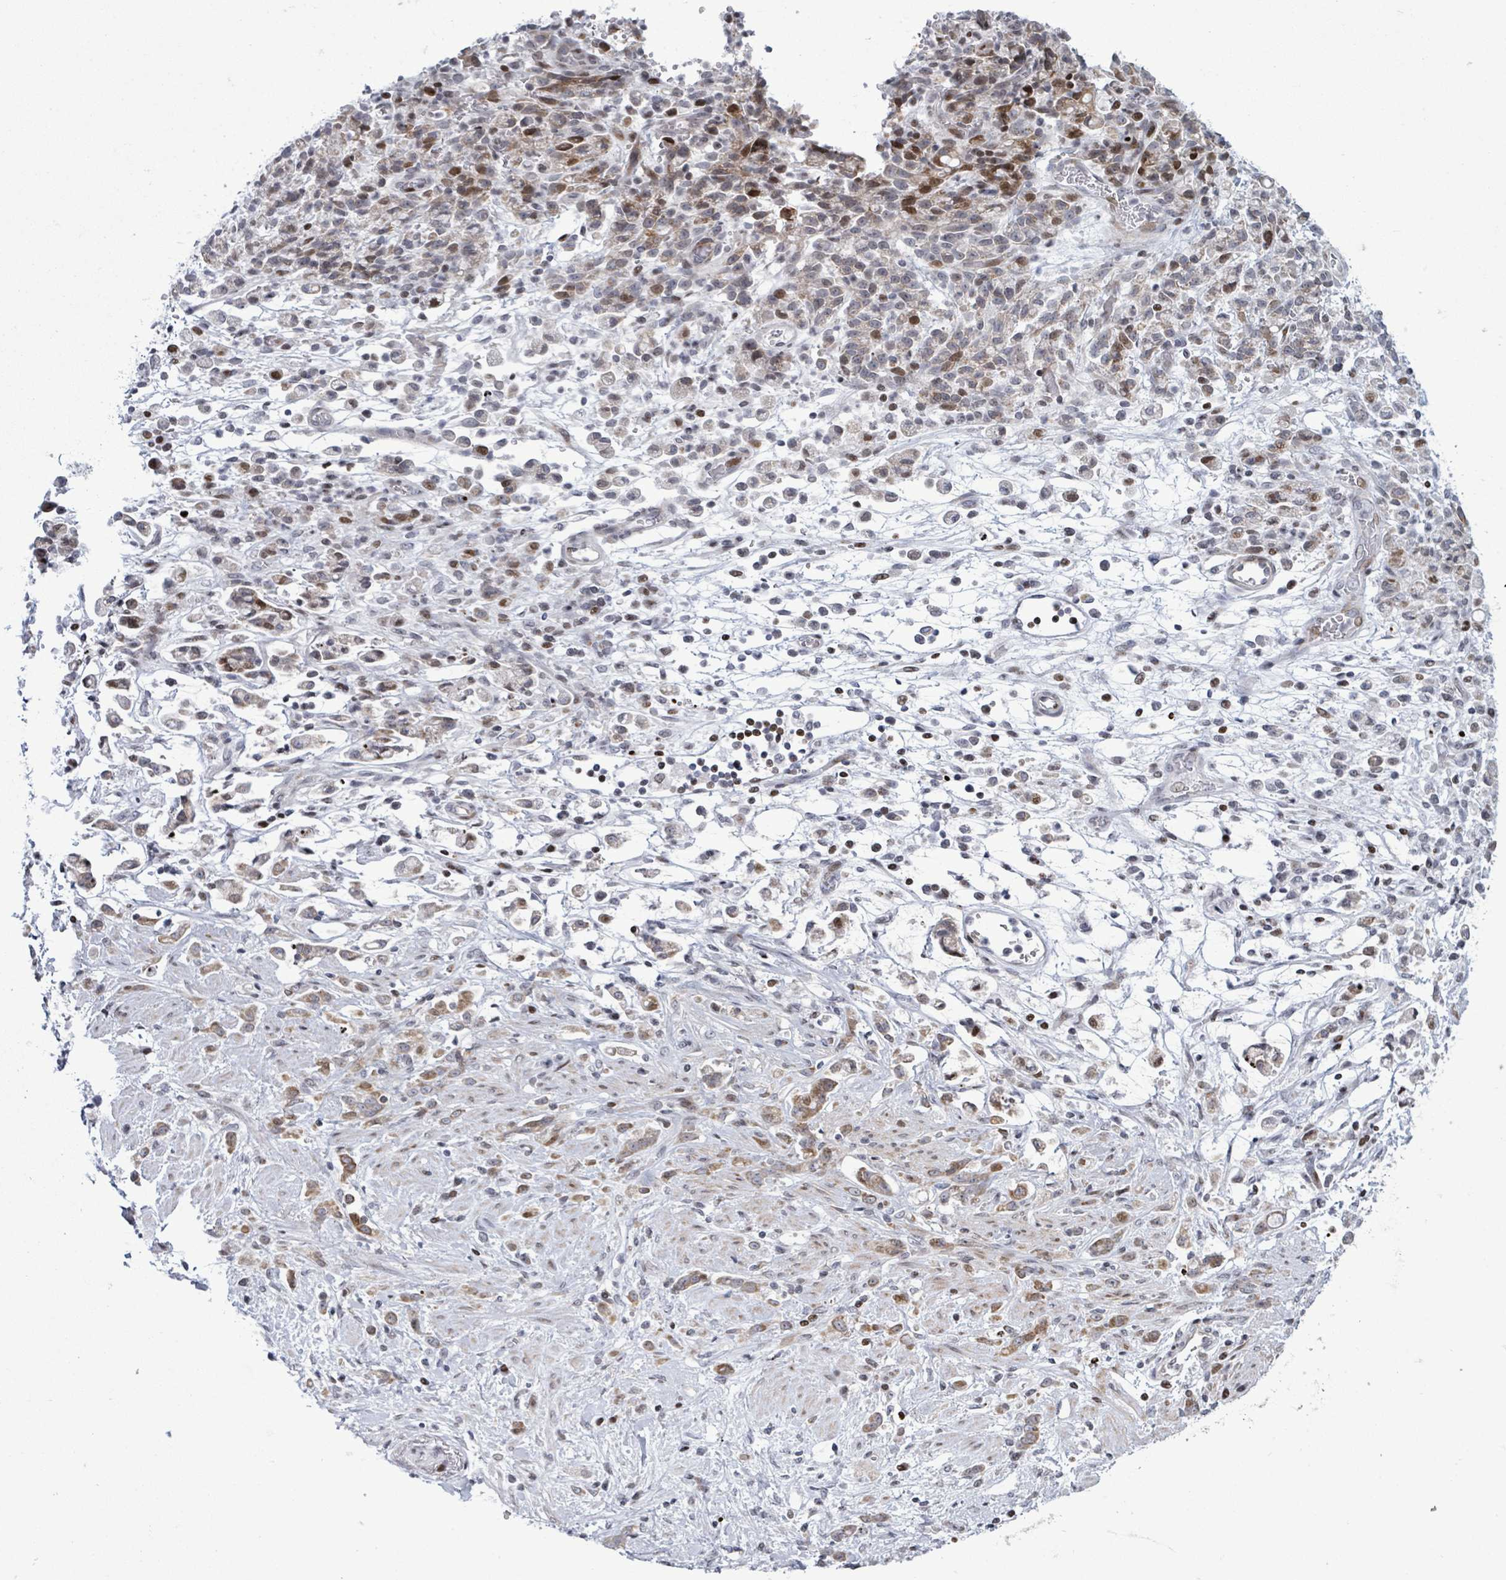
{"staining": {"intensity": "moderate", "quantity": "25%-75%", "location": "cytoplasmic/membranous"}, "tissue": "stomach cancer", "cell_type": "Tumor cells", "image_type": "cancer", "snomed": [{"axis": "morphology", "description": "Adenocarcinoma, NOS"}, {"axis": "topography", "description": "Stomach"}], "caption": "A histopathology image showing moderate cytoplasmic/membranous positivity in approximately 25%-75% of tumor cells in adenocarcinoma (stomach), as visualized by brown immunohistochemical staining.", "gene": "FNDC4", "patient": {"sex": "female", "age": 60}}